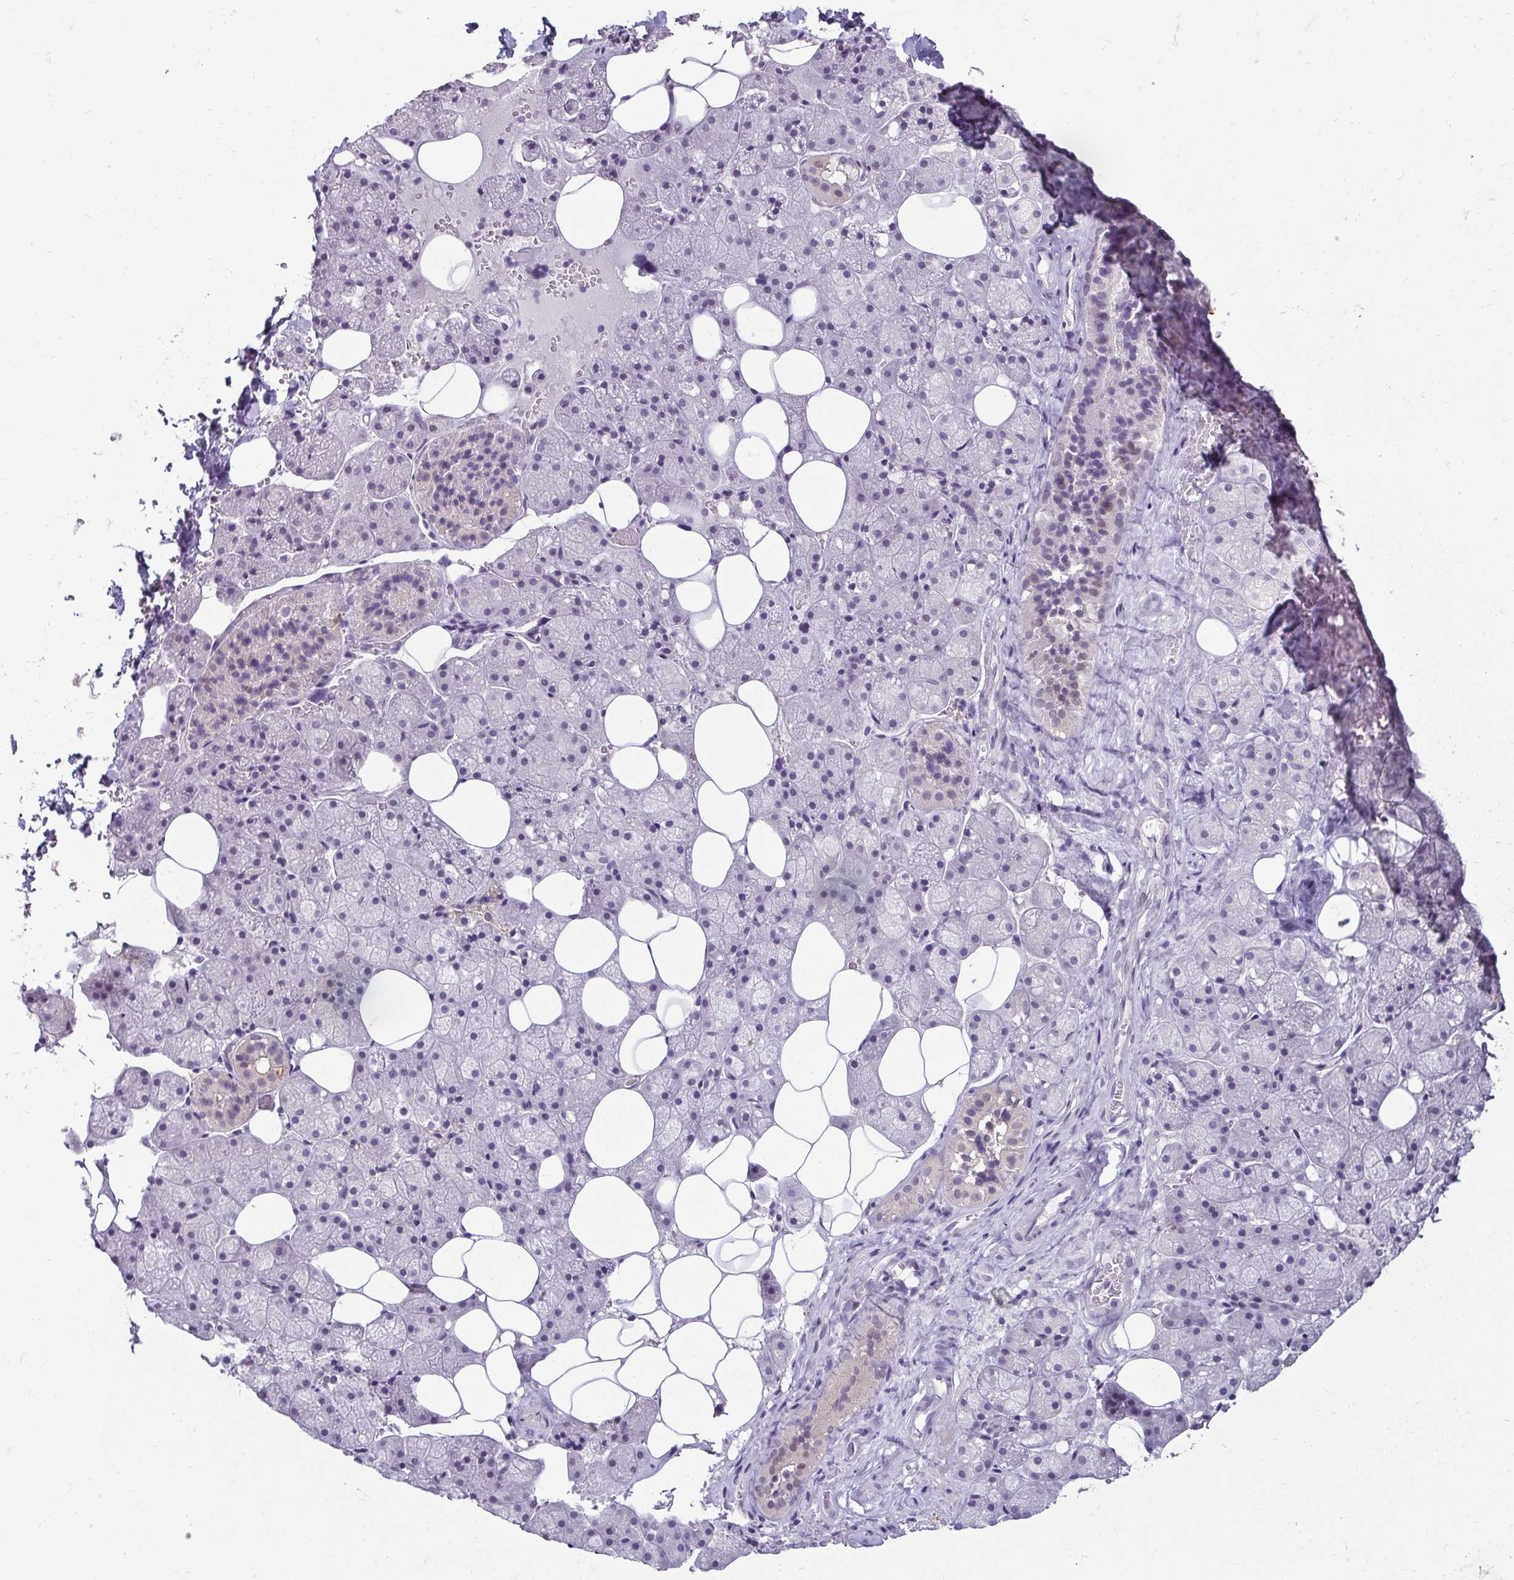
{"staining": {"intensity": "weak", "quantity": "<25%", "location": "cytoplasmic/membranous,nuclear"}, "tissue": "salivary gland", "cell_type": "Glandular cells", "image_type": "normal", "snomed": [{"axis": "morphology", "description": "Normal tissue, NOS"}, {"axis": "topography", "description": "Salivary gland"}, {"axis": "topography", "description": "Peripheral nerve tissue"}], "caption": "IHC micrograph of unremarkable salivary gland: human salivary gland stained with DAB exhibits no significant protein staining in glandular cells.", "gene": "HOPX", "patient": {"sex": "male", "age": 38}}